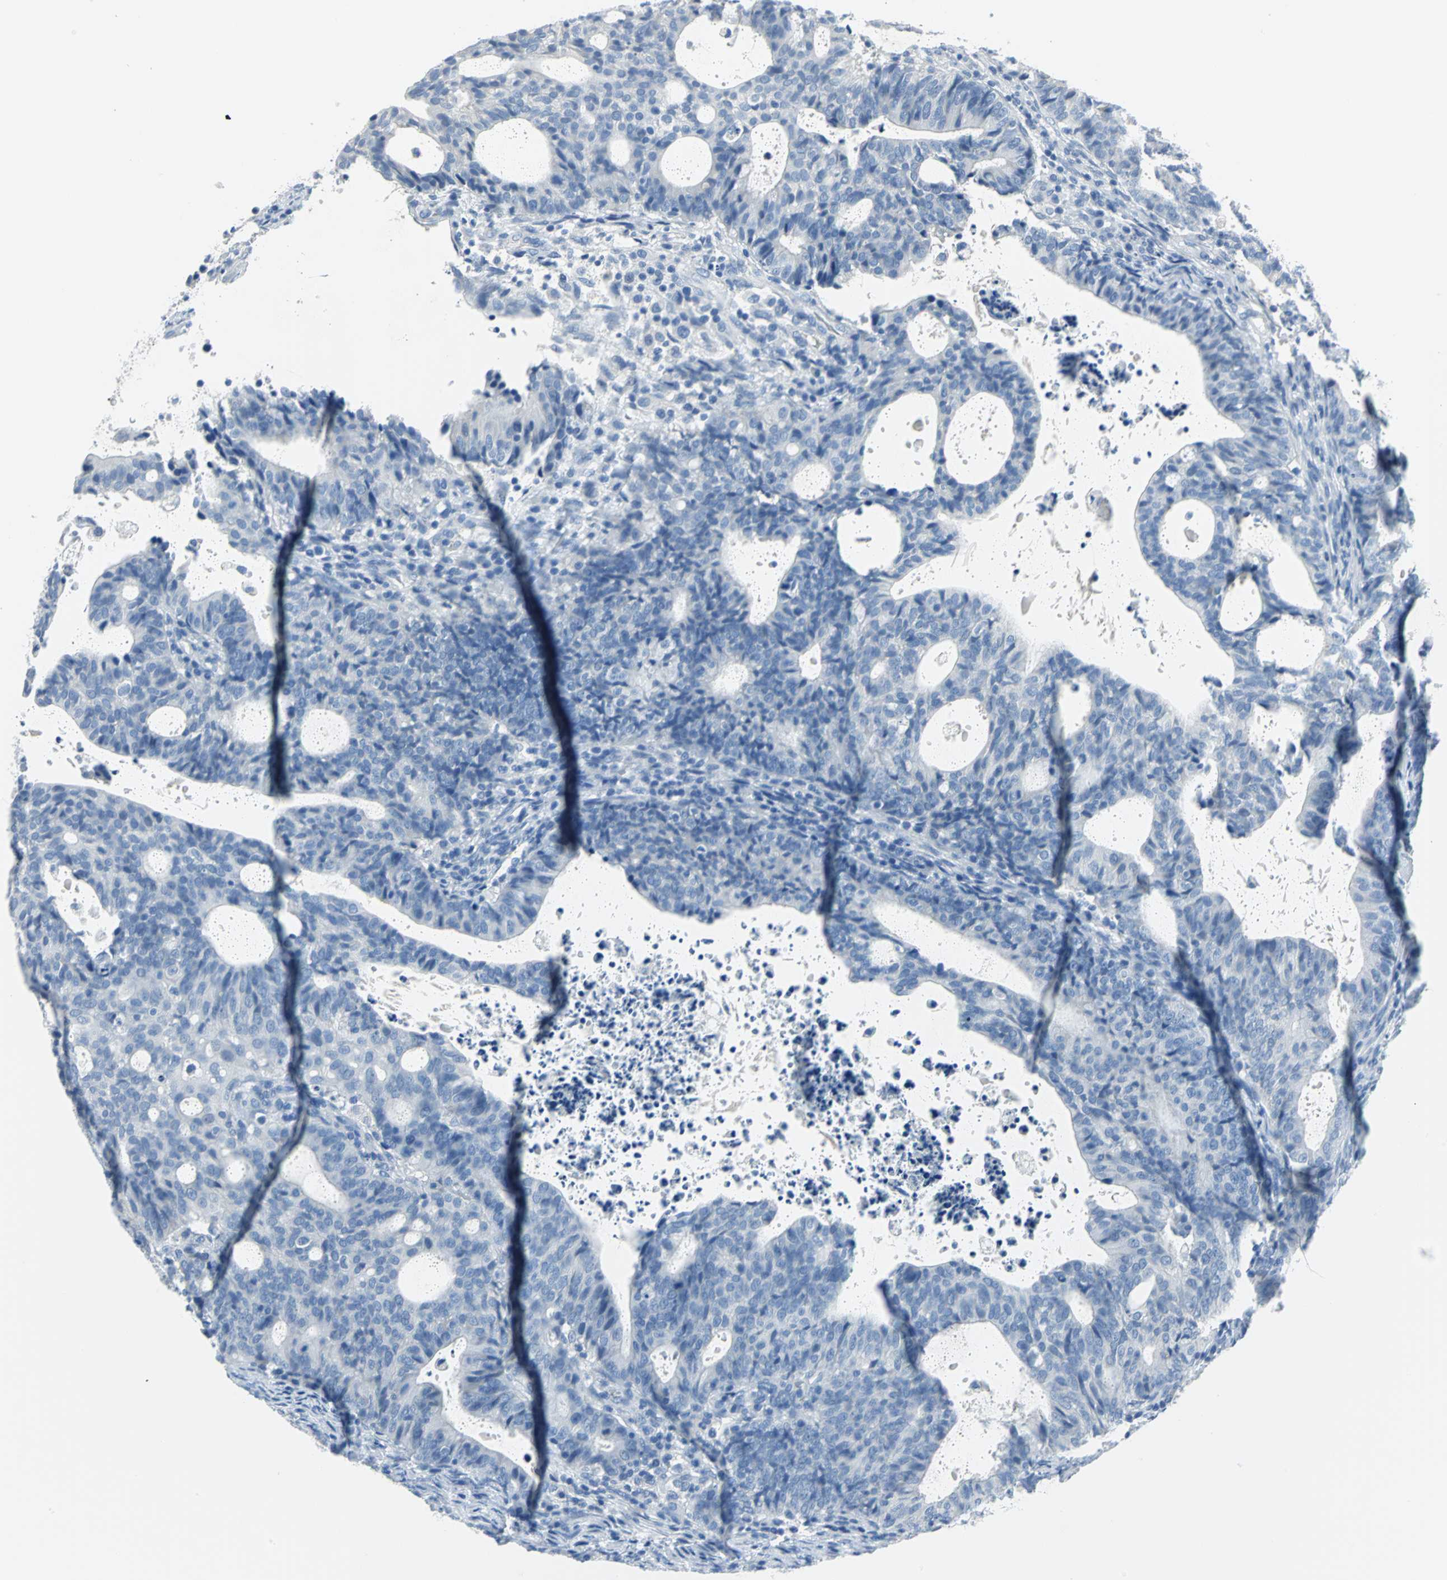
{"staining": {"intensity": "negative", "quantity": "none", "location": "none"}, "tissue": "endometrial cancer", "cell_type": "Tumor cells", "image_type": "cancer", "snomed": [{"axis": "morphology", "description": "Adenocarcinoma, NOS"}, {"axis": "topography", "description": "Uterus"}], "caption": "Tumor cells show no significant expression in adenocarcinoma (endometrial). Brightfield microscopy of IHC stained with DAB (3,3'-diaminobenzidine) (brown) and hematoxylin (blue), captured at high magnification.", "gene": "PKLR", "patient": {"sex": "female", "age": 83}}